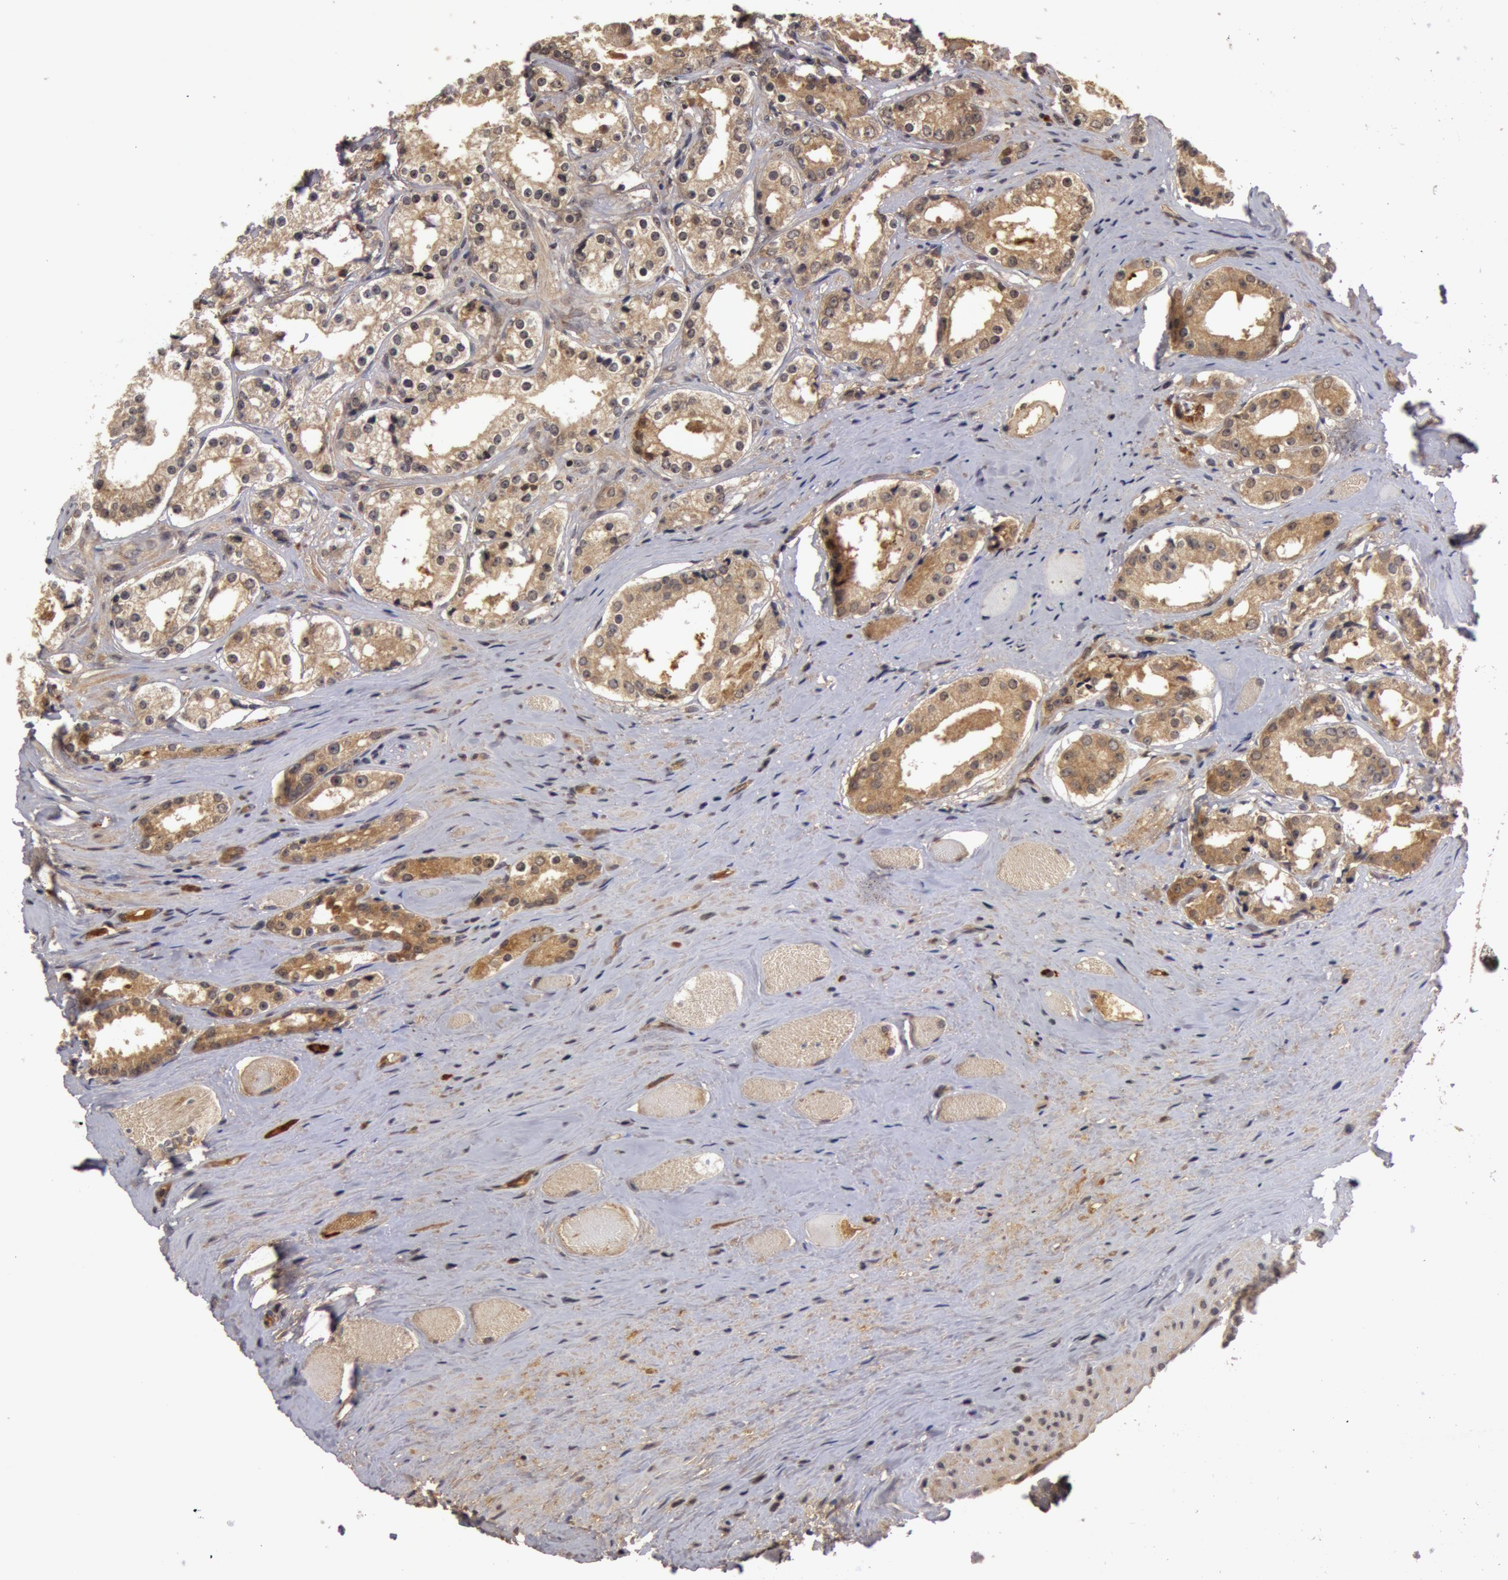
{"staining": {"intensity": "weak", "quantity": ">75%", "location": "cytoplasmic/membranous"}, "tissue": "prostate cancer", "cell_type": "Tumor cells", "image_type": "cancer", "snomed": [{"axis": "morphology", "description": "Adenocarcinoma, Medium grade"}, {"axis": "topography", "description": "Prostate"}], "caption": "Immunohistochemistry (IHC) (DAB (3,3'-diaminobenzidine)) staining of human prostate cancer exhibits weak cytoplasmic/membranous protein staining in about >75% of tumor cells.", "gene": "BCHE", "patient": {"sex": "male", "age": 73}}